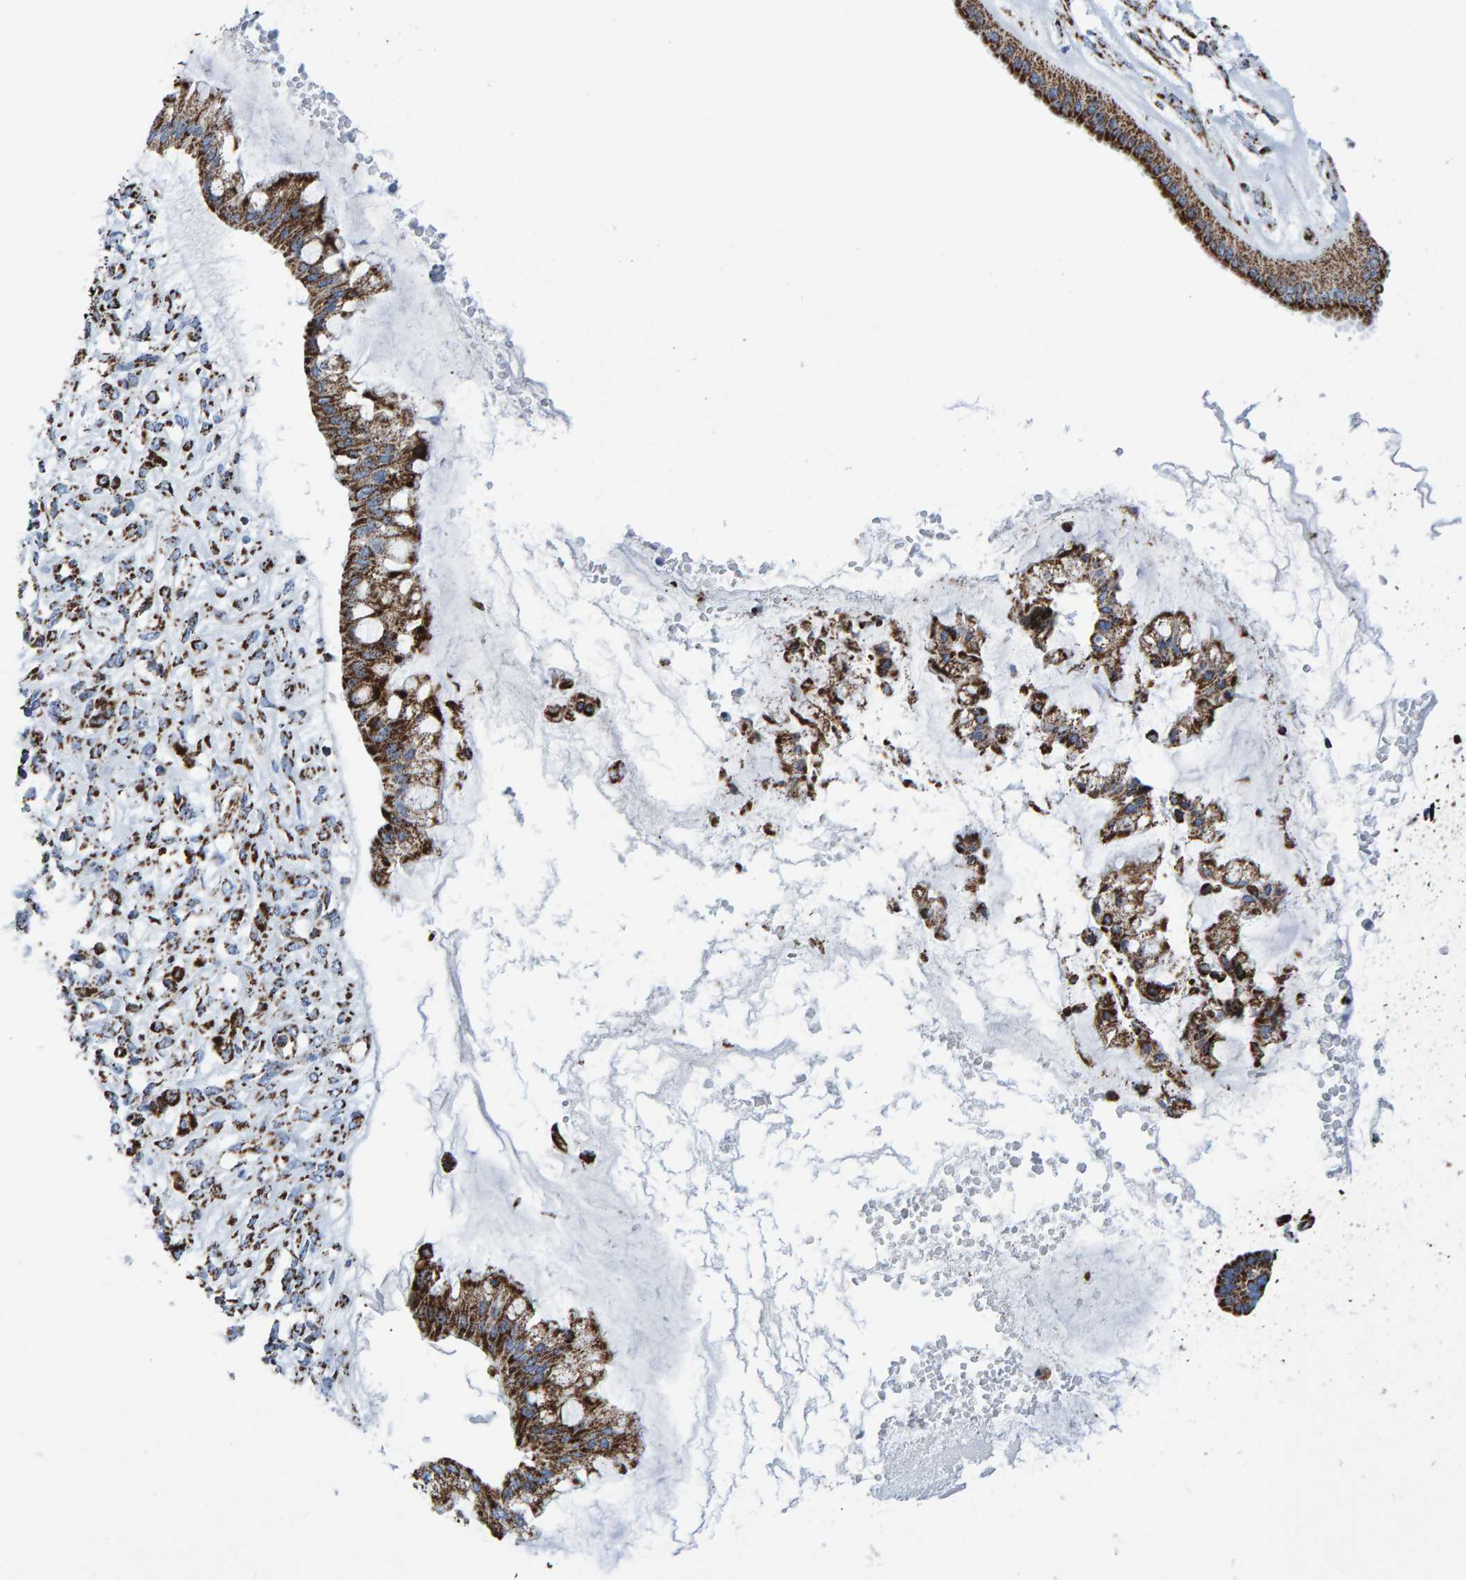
{"staining": {"intensity": "strong", "quantity": ">75%", "location": "cytoplasmic/membranous"}, "tissue": "ovarian cancer", "cell_type": "Tumor cells", "image_type": "cancer", "snomed": [{"axis": "morphology", "description": "Cystadenocarcinoma, mucinous, NOS"}, {"axis": "topography", "description": "Ovary"}], "caption": "The image displays staining of ovarian cancer, revealing strong cytoplasmic/membranous protein expression (brown color) within tumor cells.", "gene": "ENSG00000262660", "patient": {"sex": "female", "age": 73}}